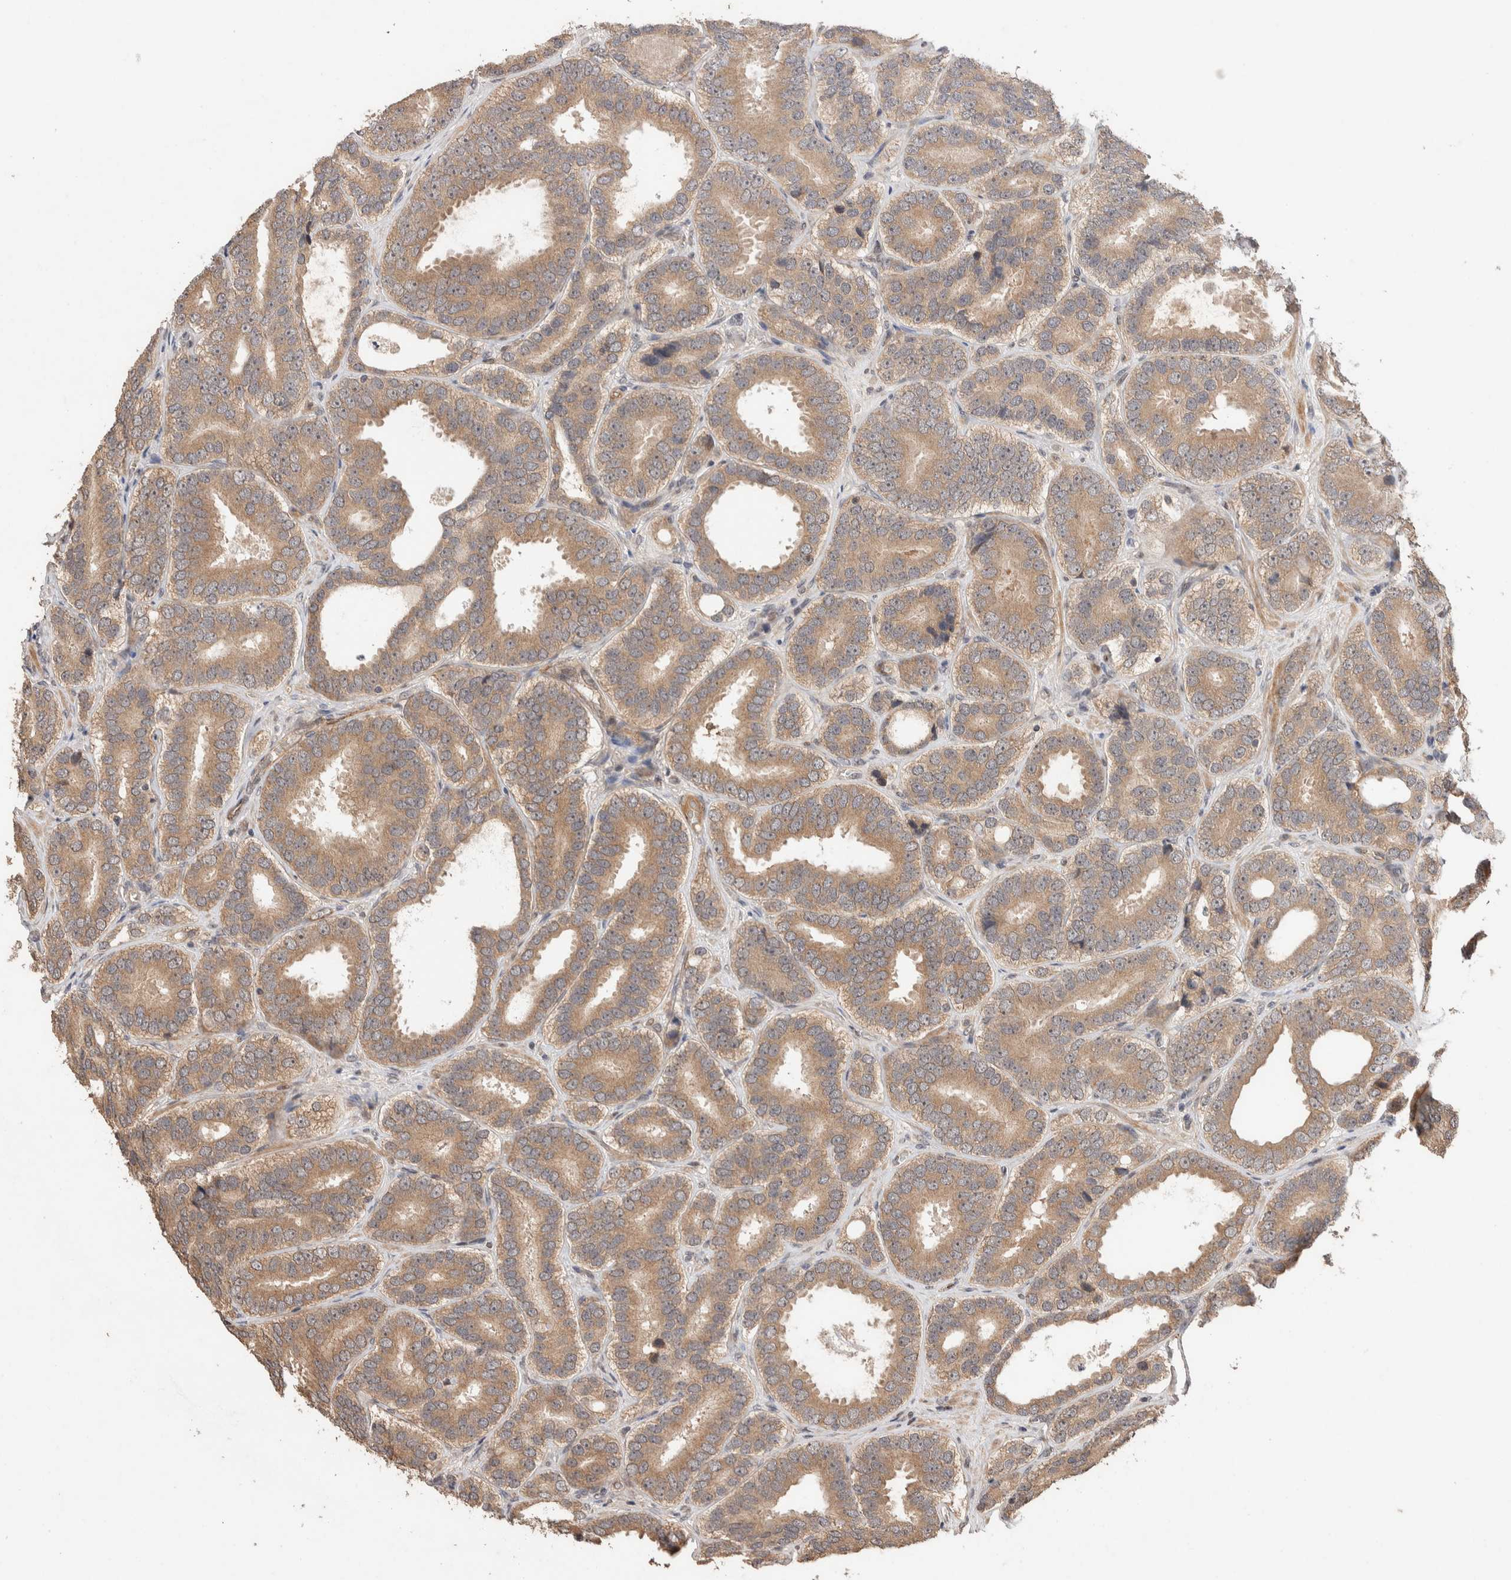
{"staining": {"intensity": "moderate", "quantity": ">75%", "location": "cytoplasmic/membranous"}, "tissue": "prostate cancer", "cell_type": "Tumor cells", "image_type": "cancer", "snomed": [{"axis": "morphology", "description": "Adenocarcinoma, High grade"}, {"axis": "topography", "description": "Prostate"}], "caption": "Prostate cancer stained with IHC demonstrates moderate cytoplasmic/membranous positivity in approximately >75% of tumor cells.", "gene": "PRDM15", "patient": {"sex": "male", "age": 56}}